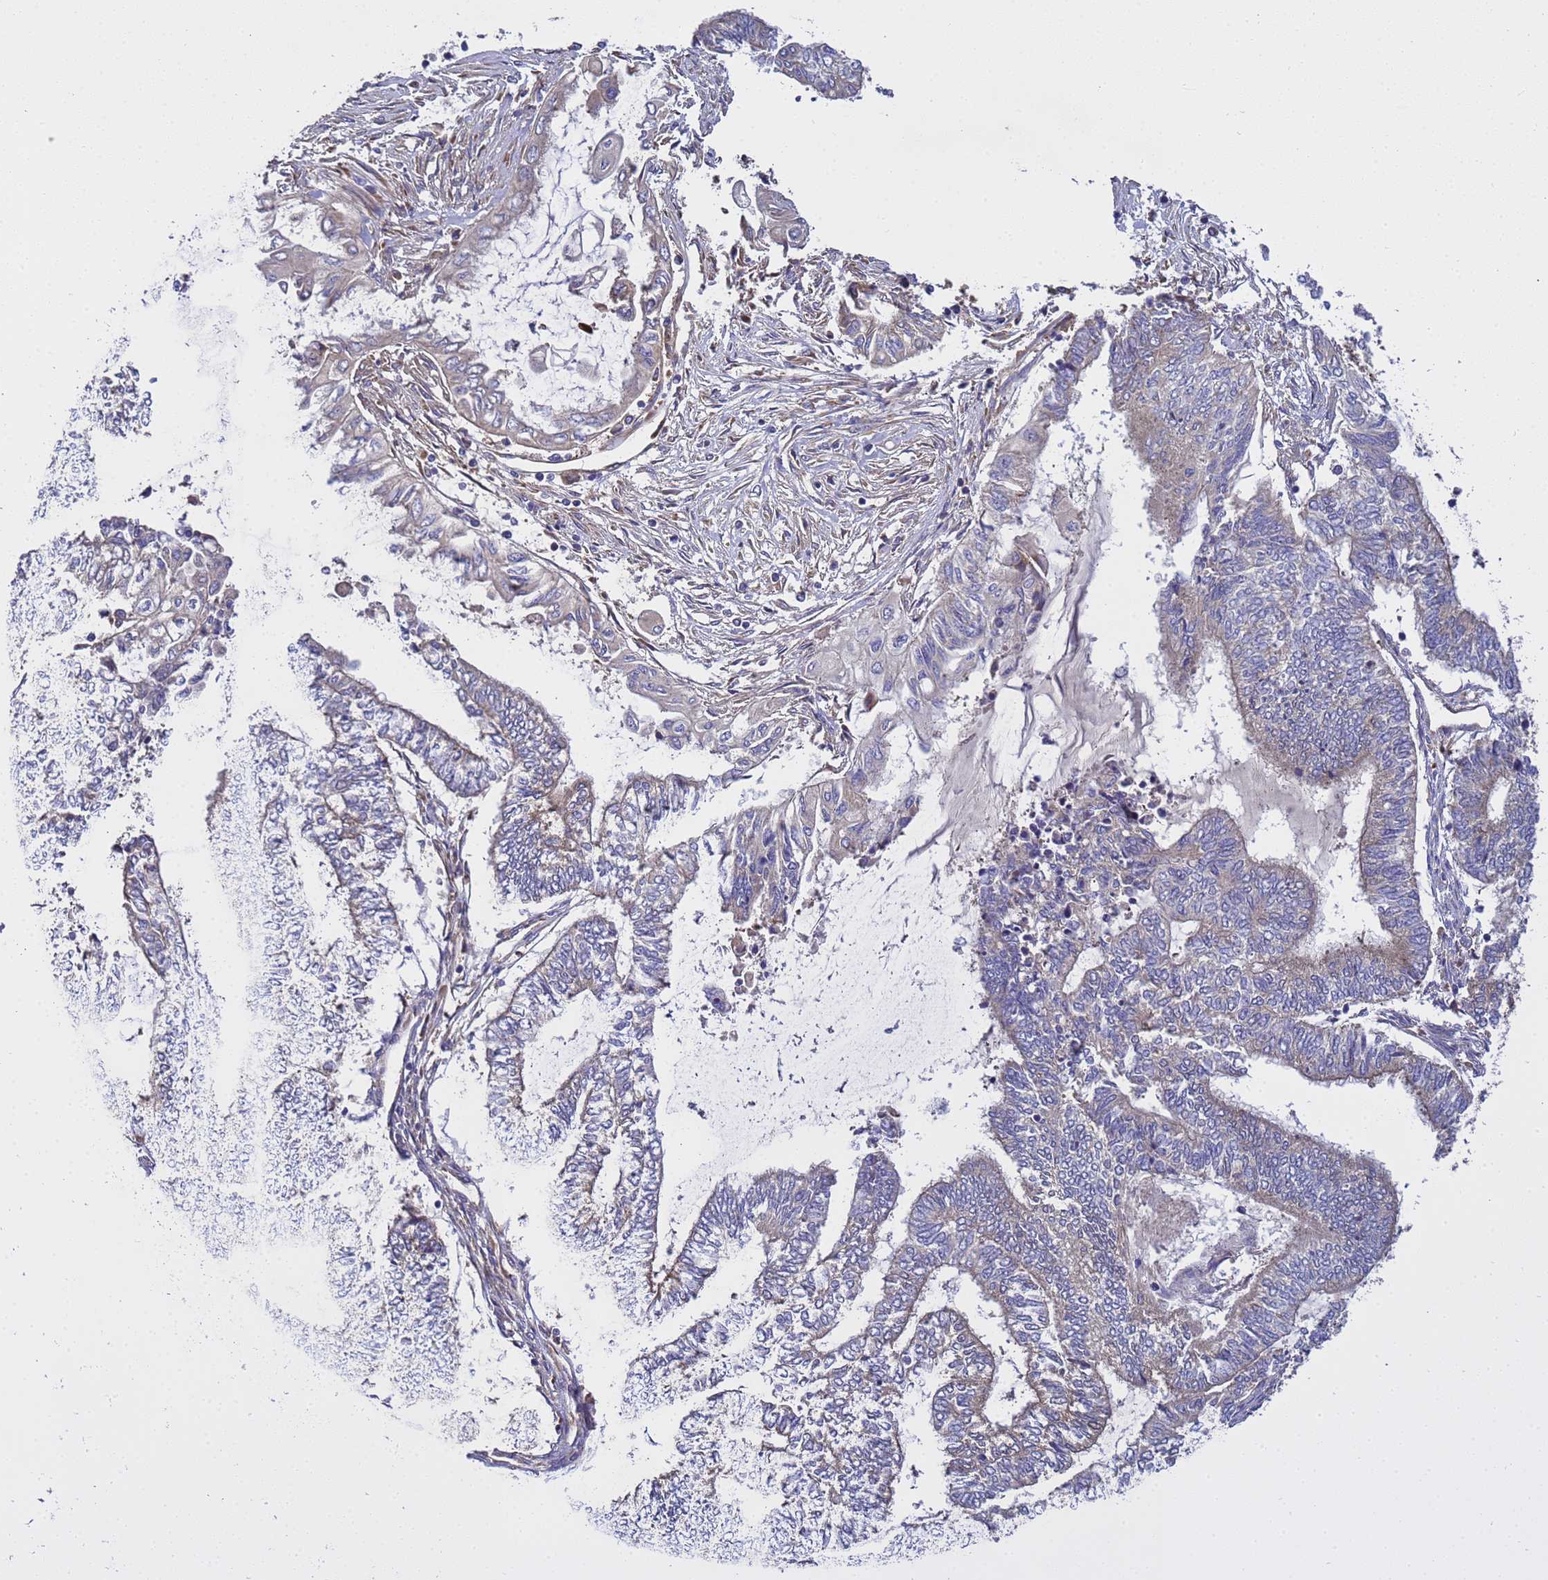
{"staining": {"intensity": "weak", "quantity": "25%-75%", "location": "cytoplasmic/membranous"}, "tissue": "endometrial cancer", "cell_type": "Tumor cells", "image_type": "cancer", "snomed": [{"axis": "morphology", "description": "Adenocarcinoma, NOS"}, {"axis": "topography", "description": "Uterus"}, {"axis": "topography", "description": "Endometrium"}], "caption": "This is an image of immunohistochemistry (IHC) staining of endometrial cancer (adenocarcinoma), which shows weak expression in the cytoplasmic/membranous of tumor cells.", "gene": "BECN1", "patient": {"sex": "female", "age": 70}}